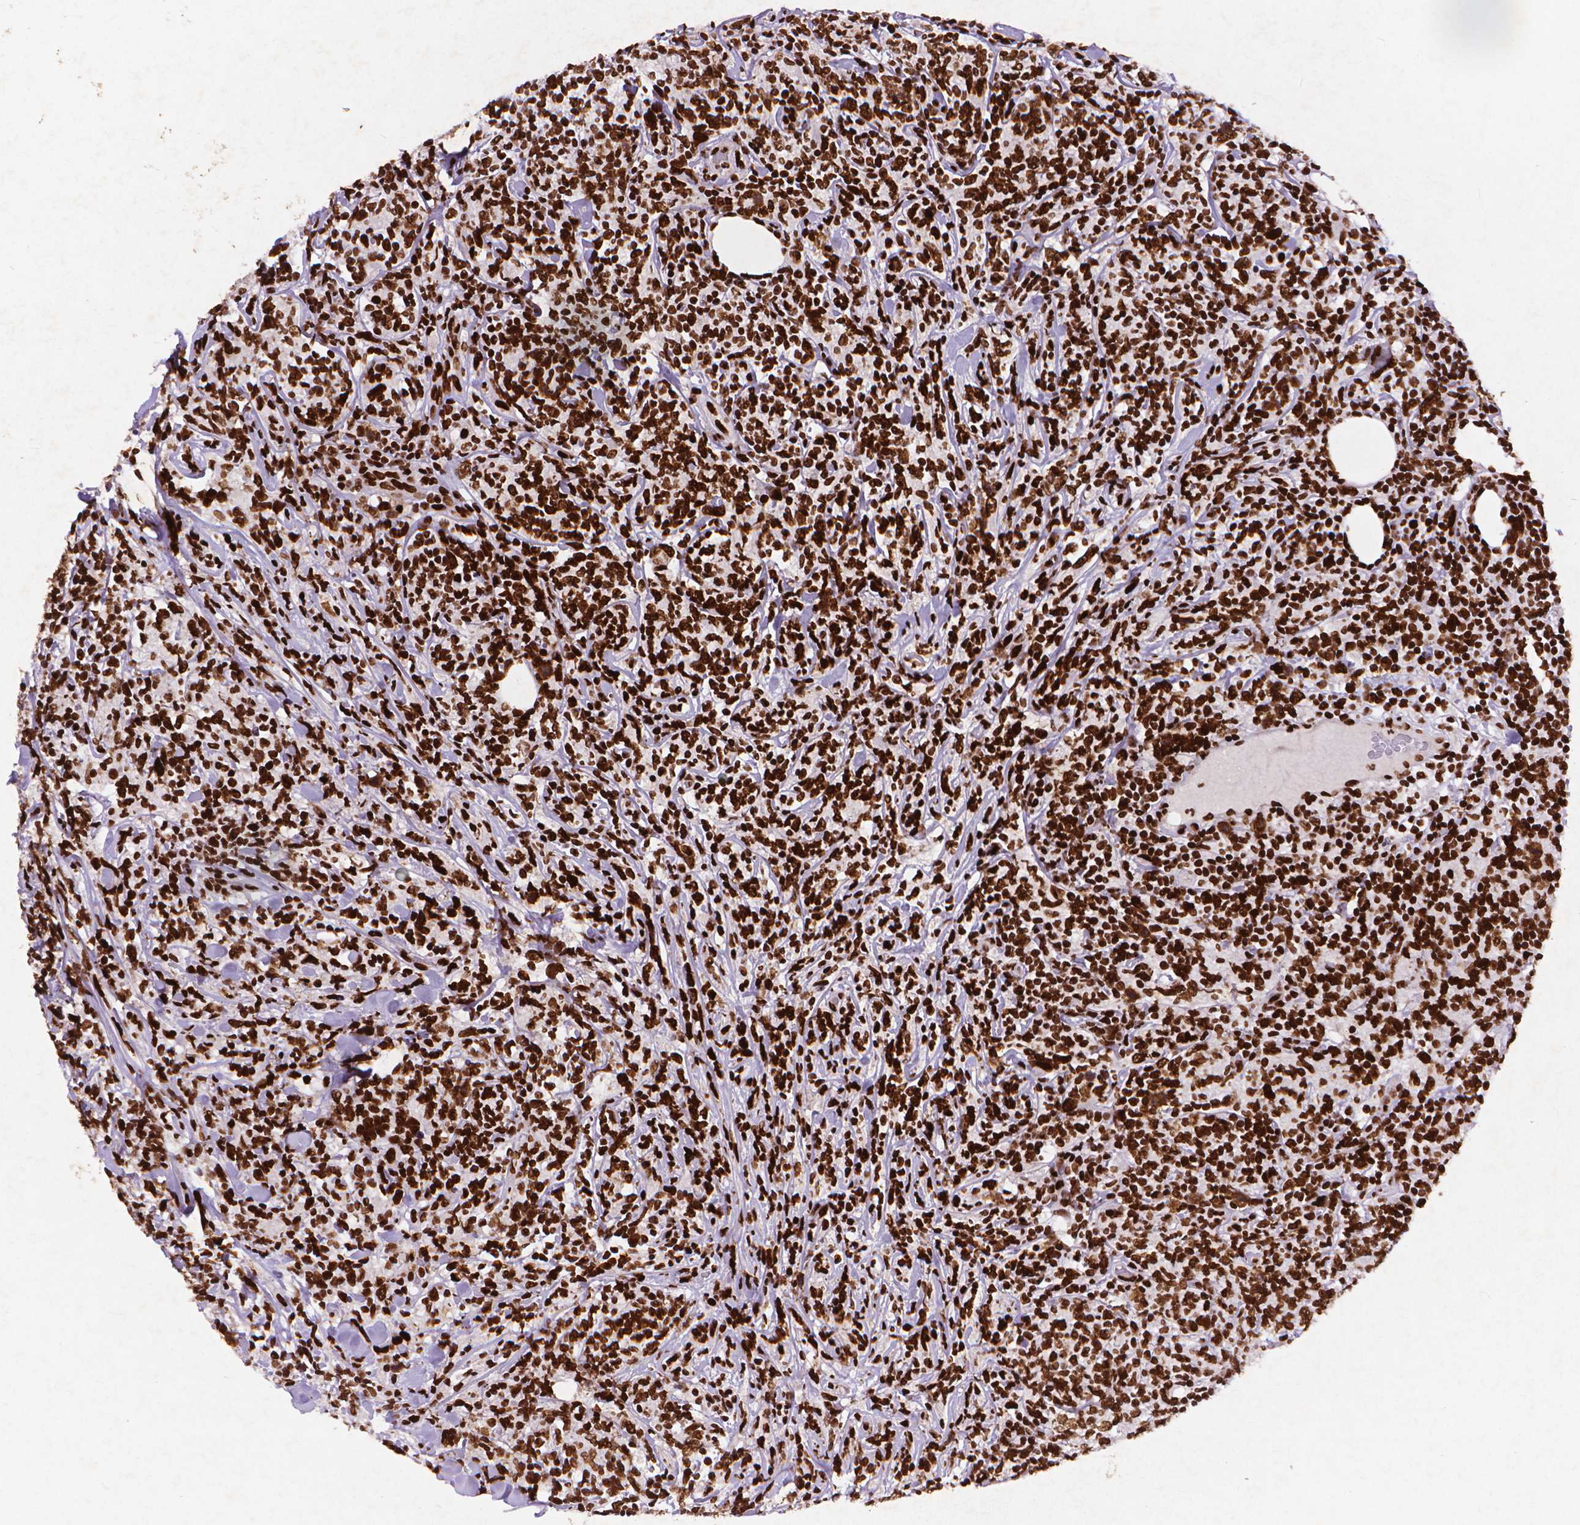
{"staining": {"intensity": "strong", "quantity": ">75%", "location": "nuclear"}, "tissue": "lymphoma", "cell_type": "Tumor cells", "image_type": "cancer", "snomed": [{"axis": "morphology", "description": "Malignant lymphoma, non-Hodgkin's type, High grade"}, {"axis": "topography", "description": "Lymph node"}], "caption": "This is a micrograph of immunohistochemistry staining of lymphoma, which shows strong positivity in the nuclear of tumor cells.", "gene": "CITED2", "patient": {"sex": "female", "age": 84}}